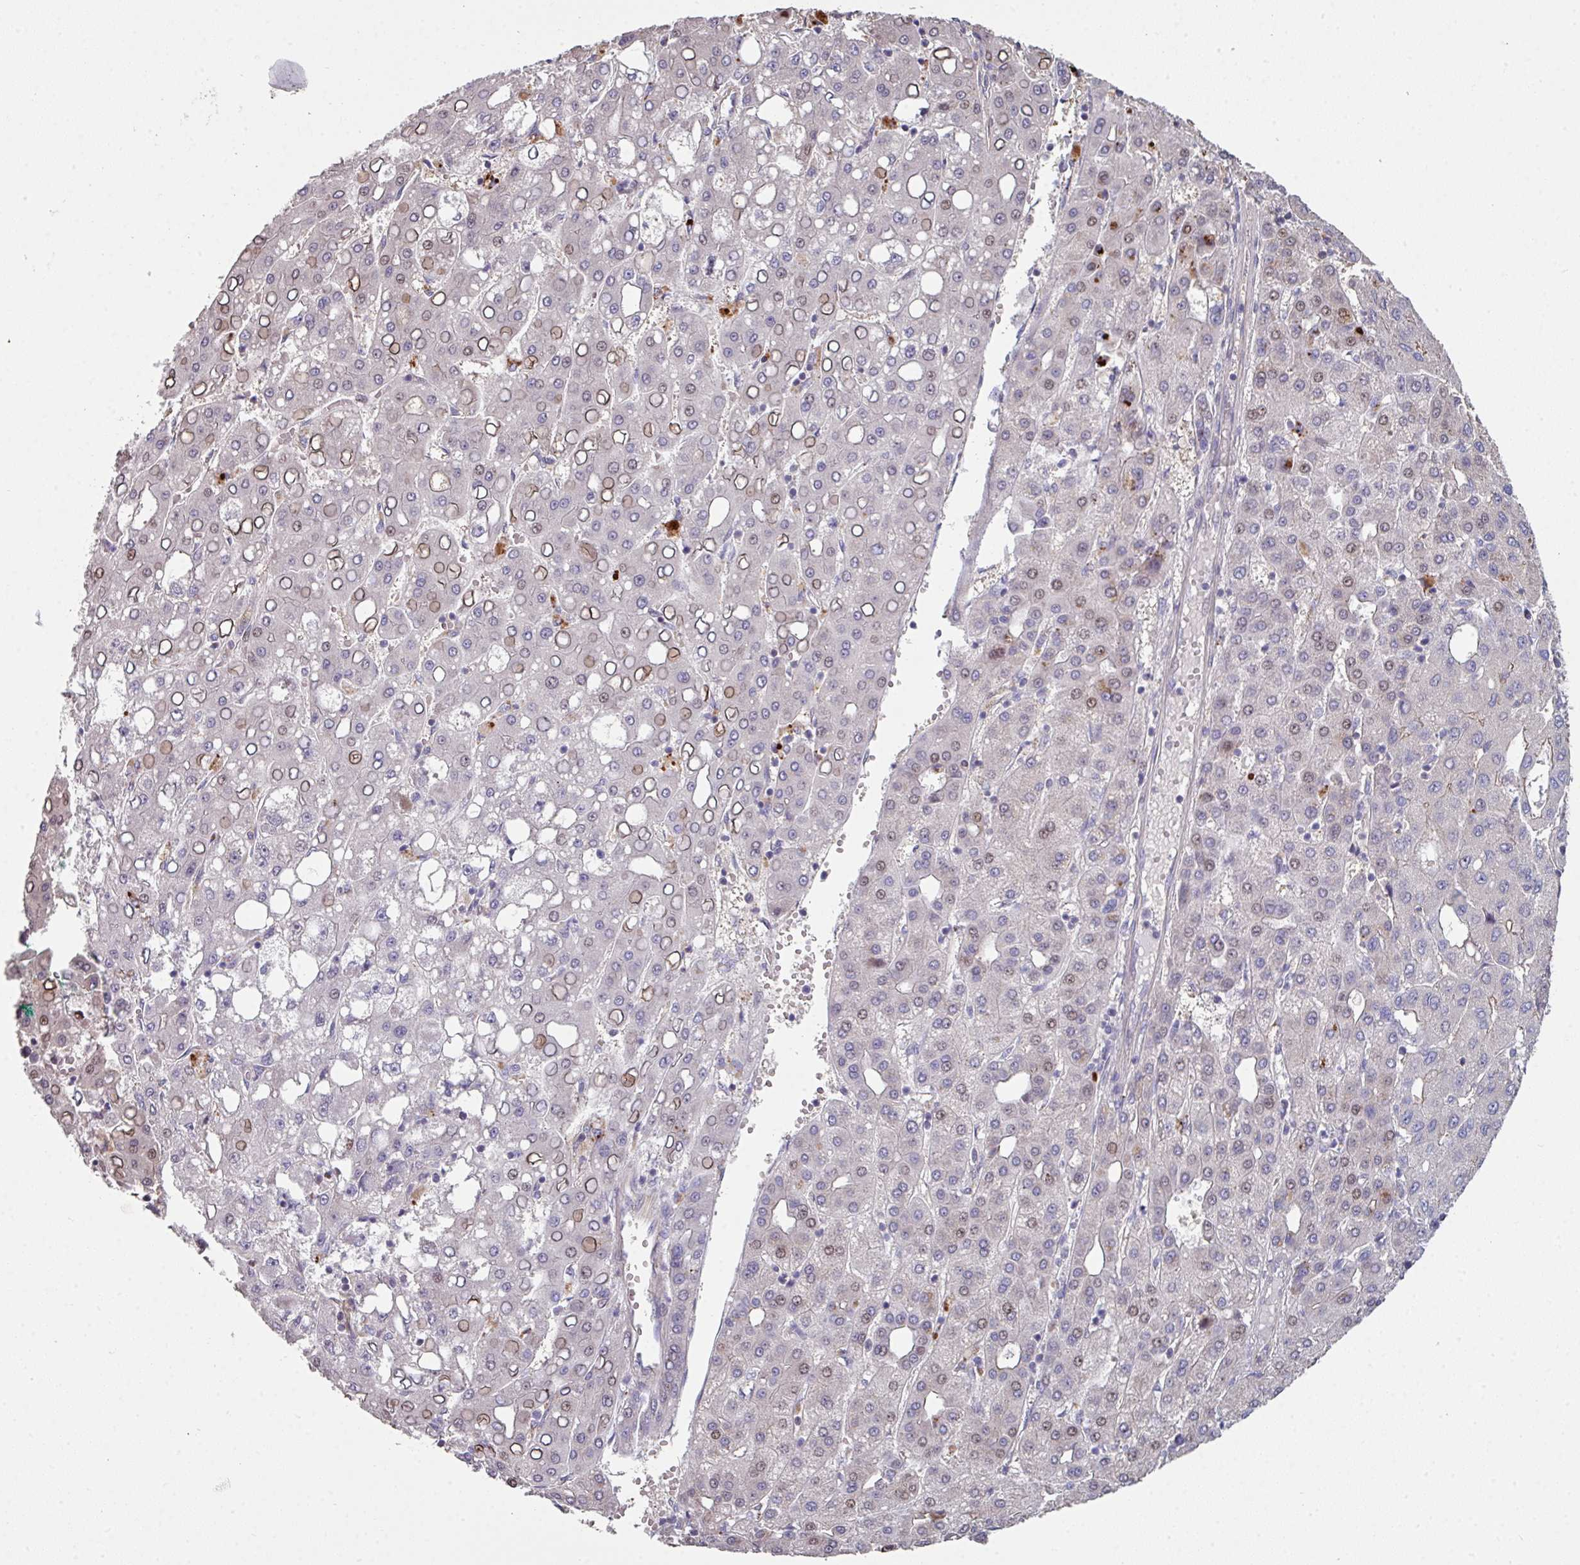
{"staining": {"intensity": "moderate", "quantity": "<25%", "location": "nuclear"}, "tissue": "liver cancer", "cell_type": "Tumor cells", "image_type": "cancer", "snomed": [{"axis": "morphology", "description": "Carcinoma, Hepatocellular, NOS"}, {"axis": "topography", "description": "Liver"}], "caption": "Immunohistochemistry histopathology image of neoplastic tissue: human liver hepatocellular carcinoma stained using immunohistochemistry (IHC) reveals low levels of moderate protein expression localized specifically in the nuclear of tumor cells, appearing as a nuclear brown color.", "gene": "ANO9", "patient": {"sex": "male", "age": 65}}